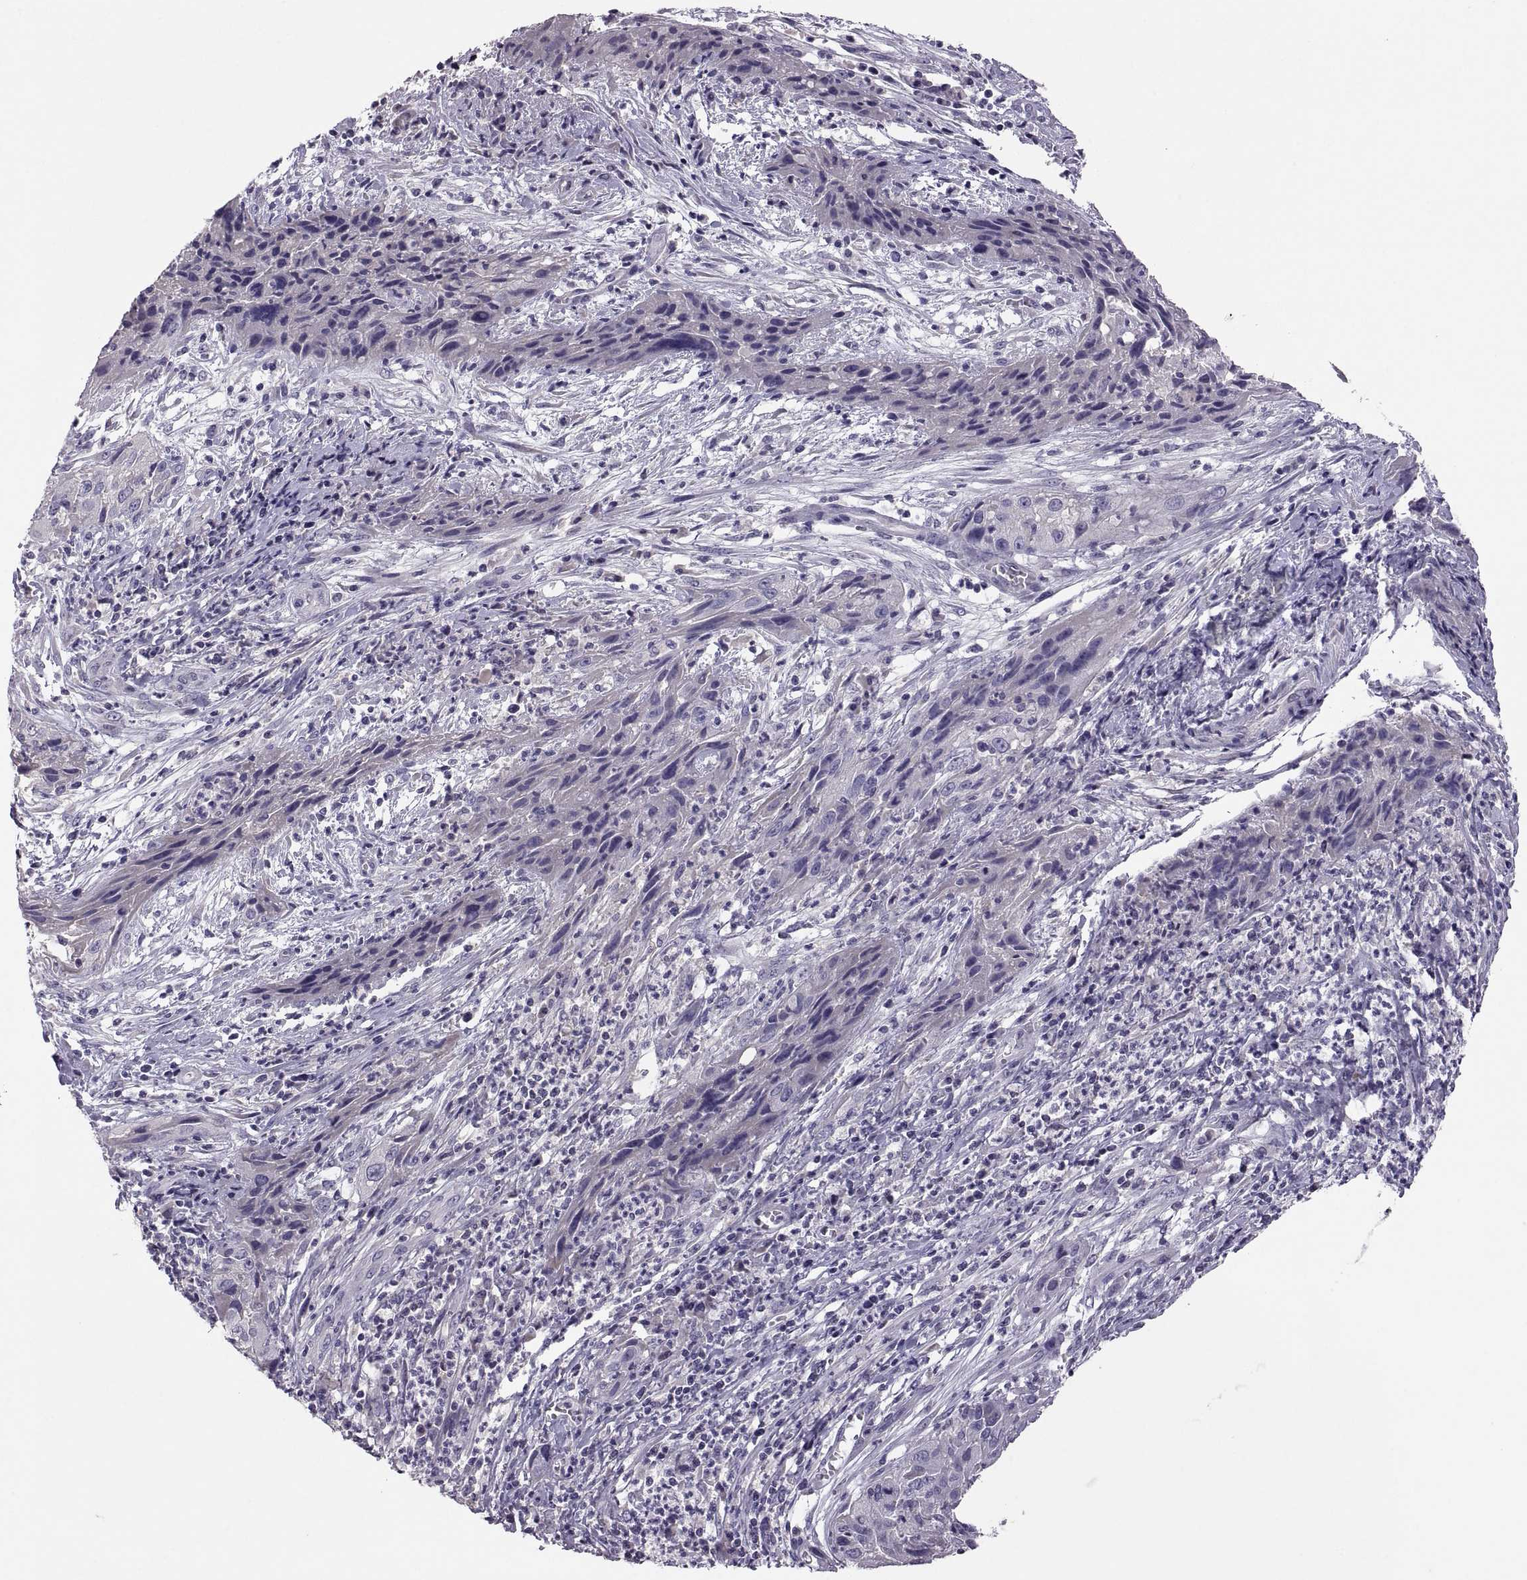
{"staining": {"intensity": "negative", "quantity": "none", "location": "none"}, "tissue": "cervical cancer", "cell_type": "Tumor cells", "image_type": "cancer", "snomed": [{"axis": "morphology", "description": "Squamous cell carcinoma, NOS"}, {"axis": "topography", "description": "Cervix"}], "caption": "A histopathology image of cervical cancer (squamous cell carcinoma) stained for a protein demonstrates no brown staining in tumor cells.", "gene": "TBX19", "patient": {"sex": "female", "age": 32}}